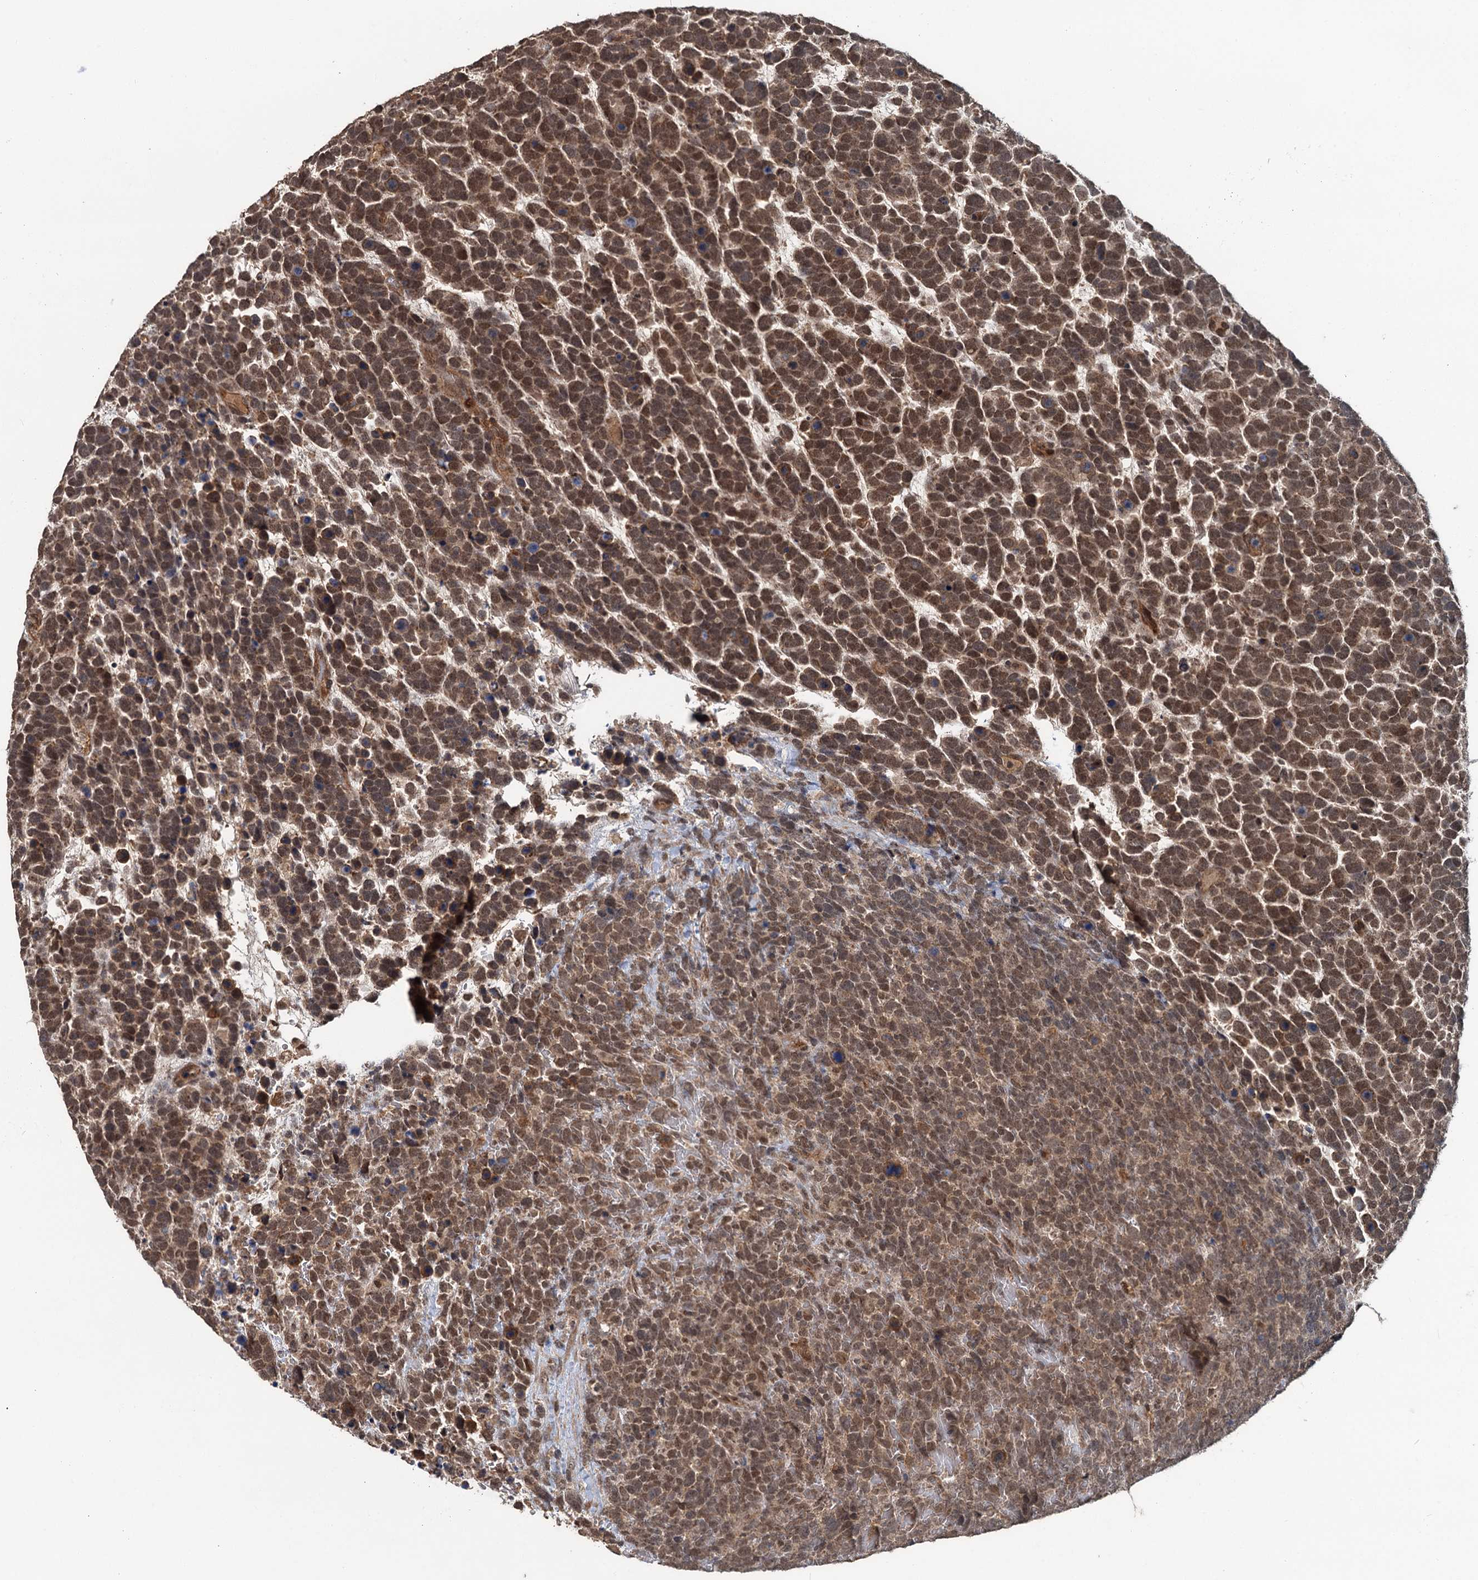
{"staining": {"intensity": "moderate", "quantity": ">75%", "location": "cytoplasmic/membranous,nuclear"}, "tissue": "urothelial cancer", "cell_type": "Tumor cells", "image_type": "cancer", "snomed": [{"axis": "morphology", "description": "Urothelial carcinoma, High grade"}, {"axis": "topography", "description": "Urinary bladder"}], "caption": "Human urothelial cancer stained with a brown dye displays moderate cytoplasmic/membranous and nuclear positive expression in approximately >75% of tumor cells.", "gene": "KANSL2", "patient": {"sex": "female", "age": 82}}